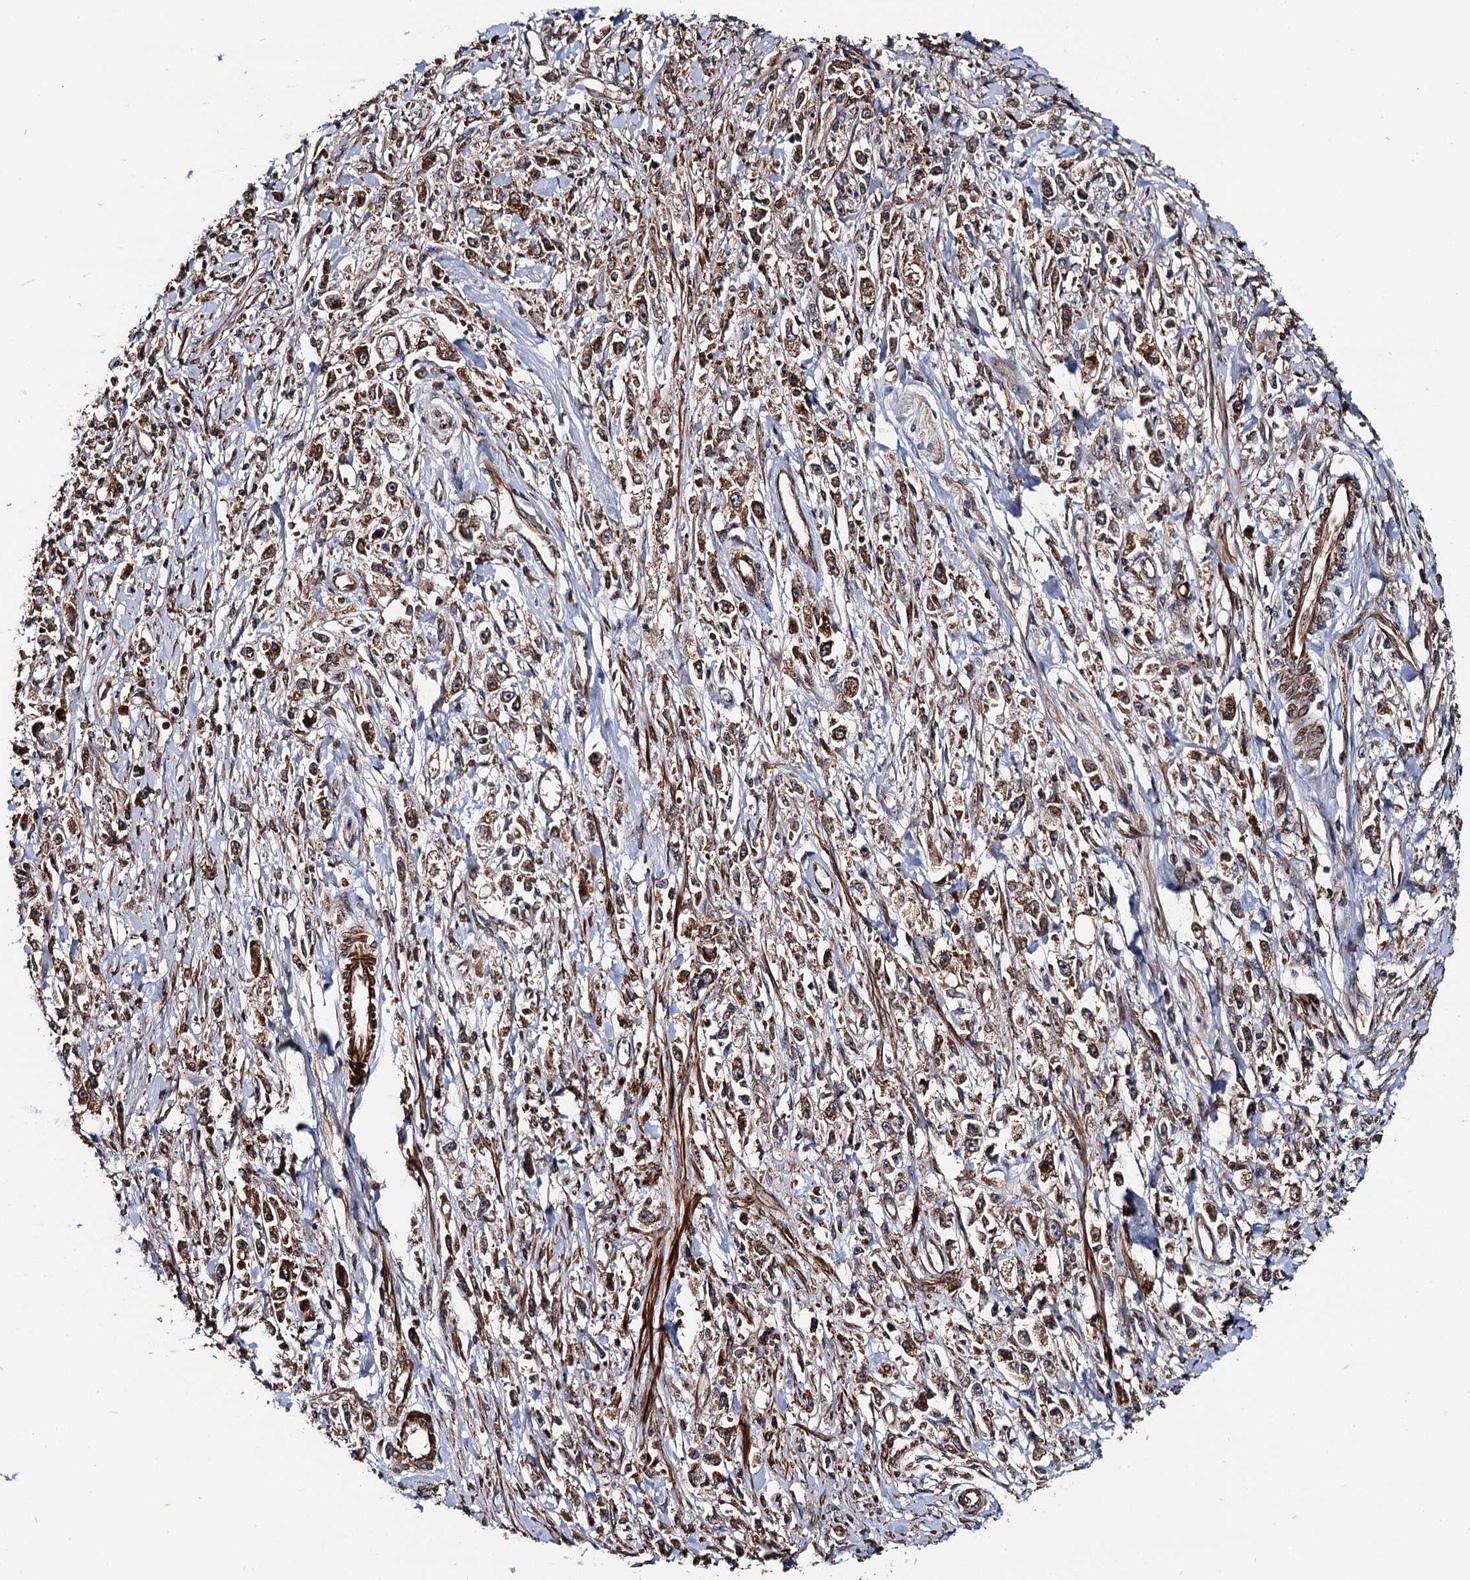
{"staining": {"intensity": "moderate", "quantity": ">75%", "location": "cytoplasmic/membranous"}, "tissue": "stomach cancer", "cell_type": "Tumor cells", "image_type": "cancer", "snomed": [{"axis": "morphology", "description": "Adenocarcinoma, NOS"}, {"axis": "topography", "description": "Stomach"}], "caption": "Human stomach cancer stained with a brown dye exhibits moderate cytoplasmic/membranous positive expression in approximately >75% of tumor cells.", "gene": "BORA", "patient": {"sex": "female", "age": 59}}